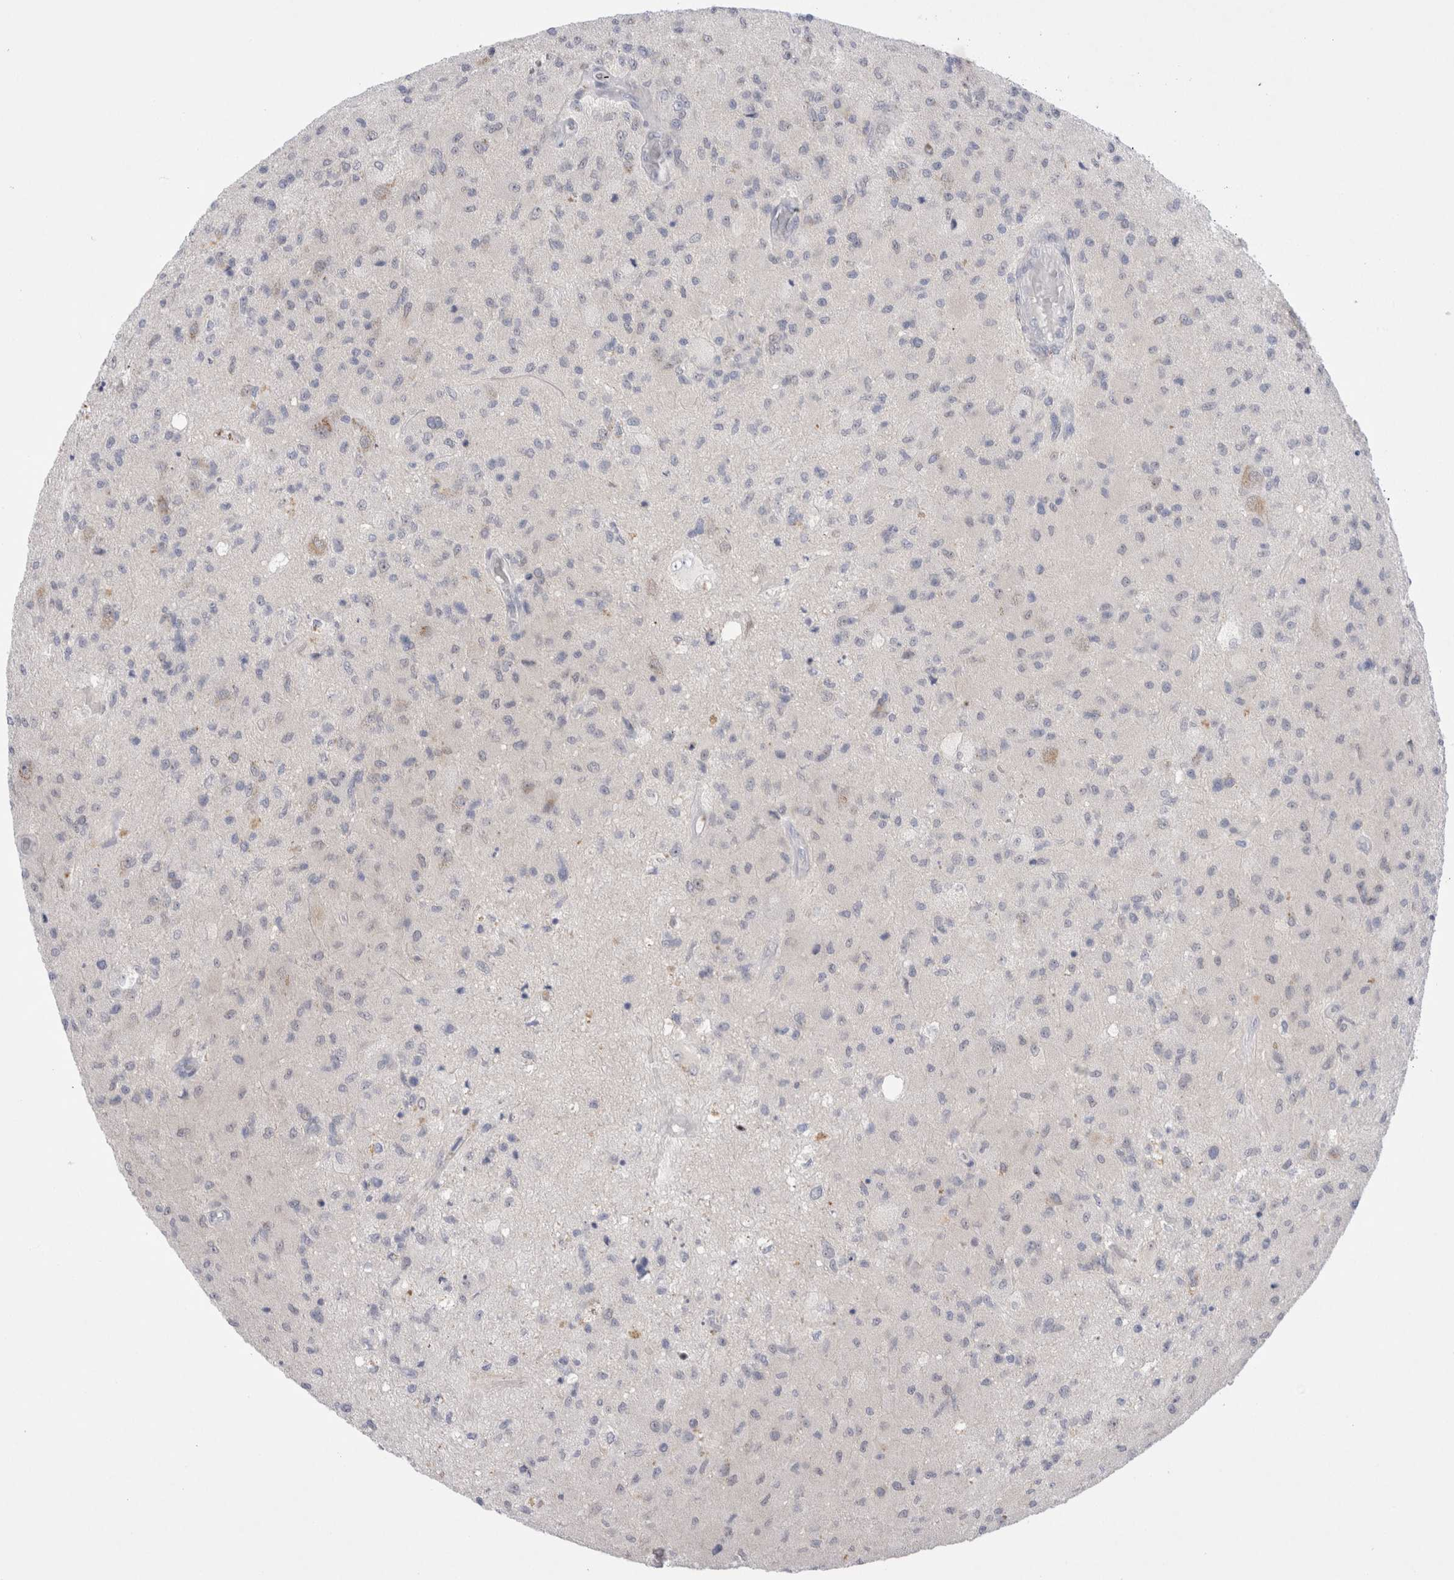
{"staining": {"intensity": "negative", "quantity": "none", "location": "none"}, "tissue": "glioma", "cell_type": "Tumor cells", "image_type": "cancer", "snomed": [{"axis": "morphology", "description": "Normal tissue, NOS"}, {"axis": "morphology", "description": "Glioma, malignant, High grade"}, {"axis": "topography", "description": "Cerebral cortex"}], "caption": "Histopathology image shows no protein expression in tumor cells of glioma tissue. (IHC, brightfield microscopy, high magnification).", "gene": "CERS5", "patient": {"sex": "male", "age": 77}}